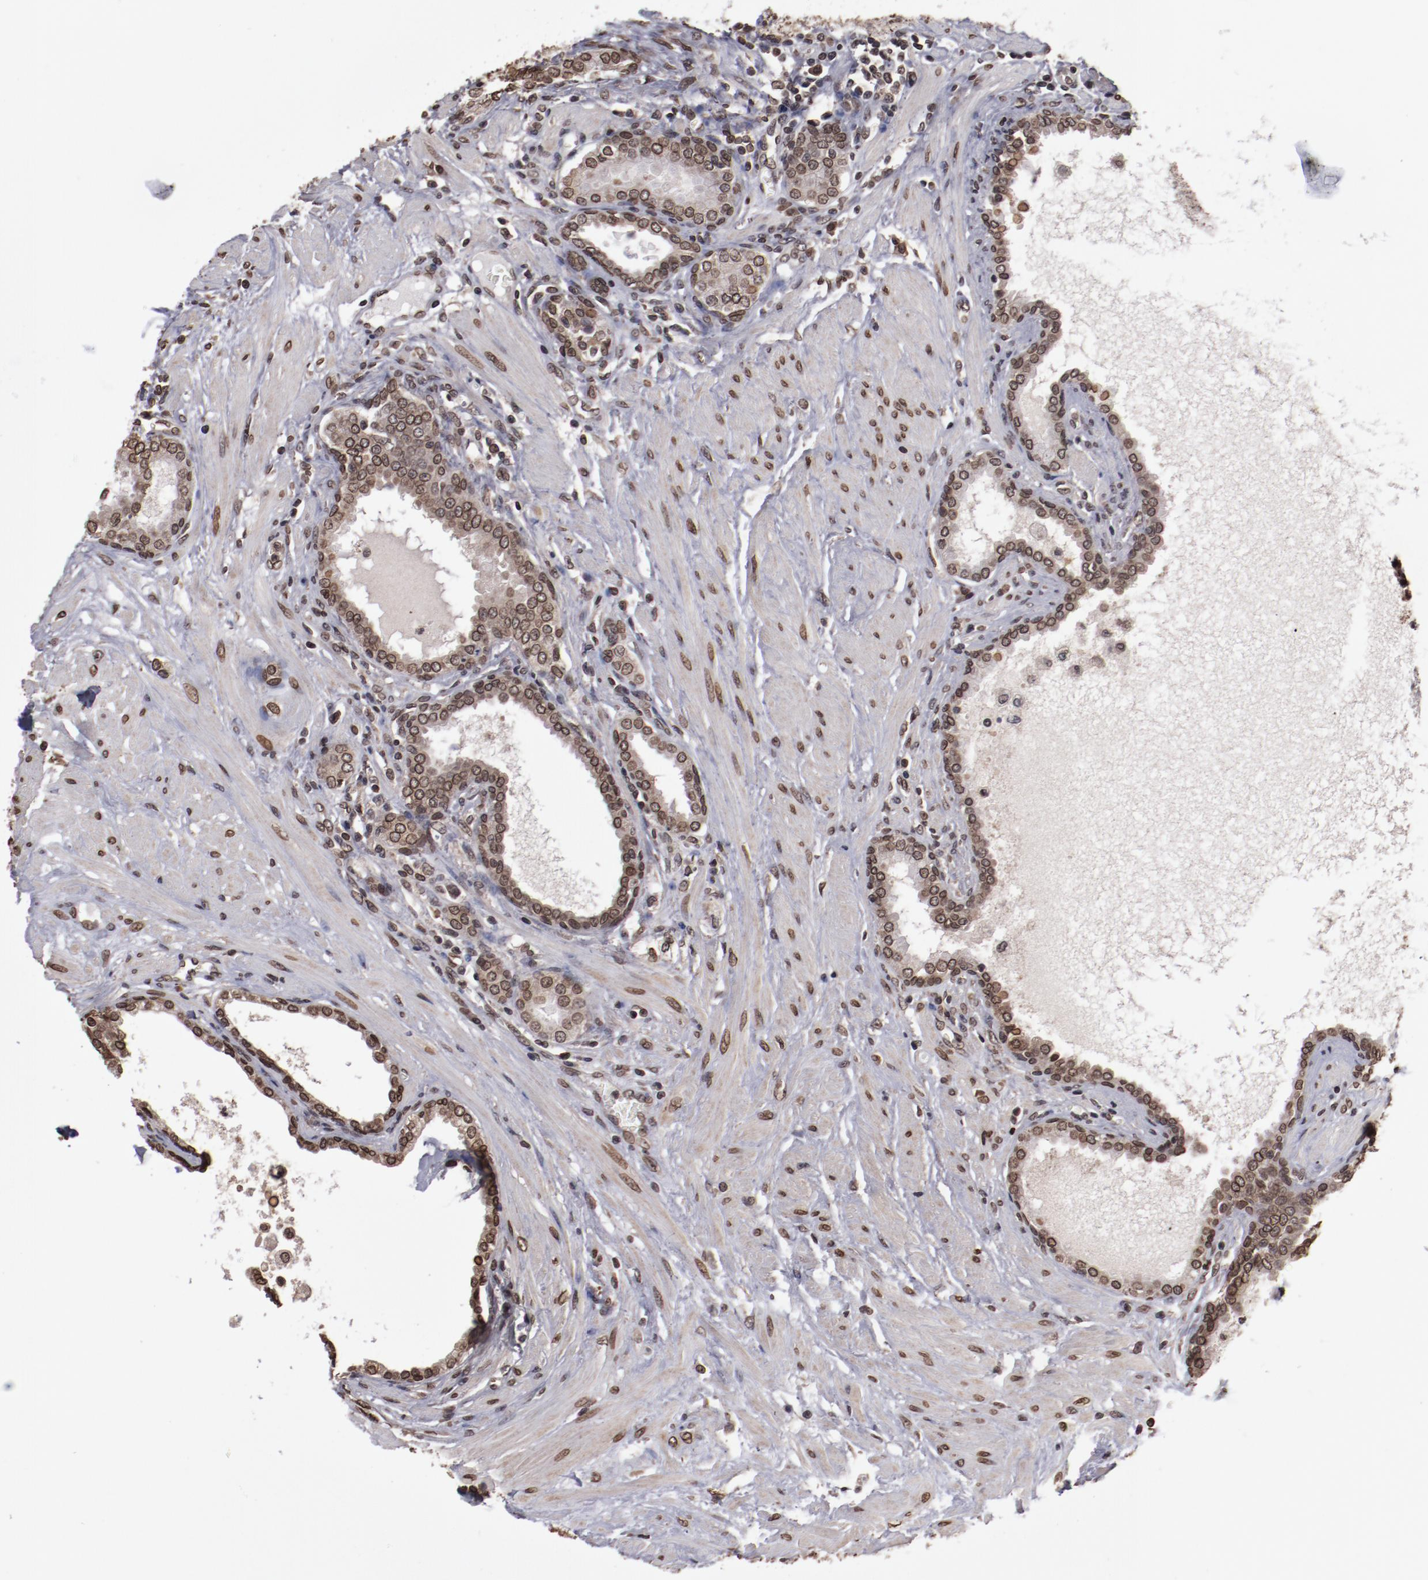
{"staining": {"intensity": "moderate", "quantity": ">75%", "location": "nuclear"}, "tissue": "prostate", "cell_type": "Glandular cells", "image_type": "normal", "snomed": [{"axis": "morphology", "description": "Normal tissue, NOS"}, {"axis": "topography", "description": "Prostate"}], "caption": "Brown immunohistochemical staining in normal prostate exhibits moderate nuclear staining in about >75% of glandular cells. Using DAB (3,3'-diaminobenzidine) (brown) and hematoxylin (blue) stains, captured at high magnification using brightfield microscopy.", "gene": "AKT1", "patient": {"sex": "male", "age": 64}}